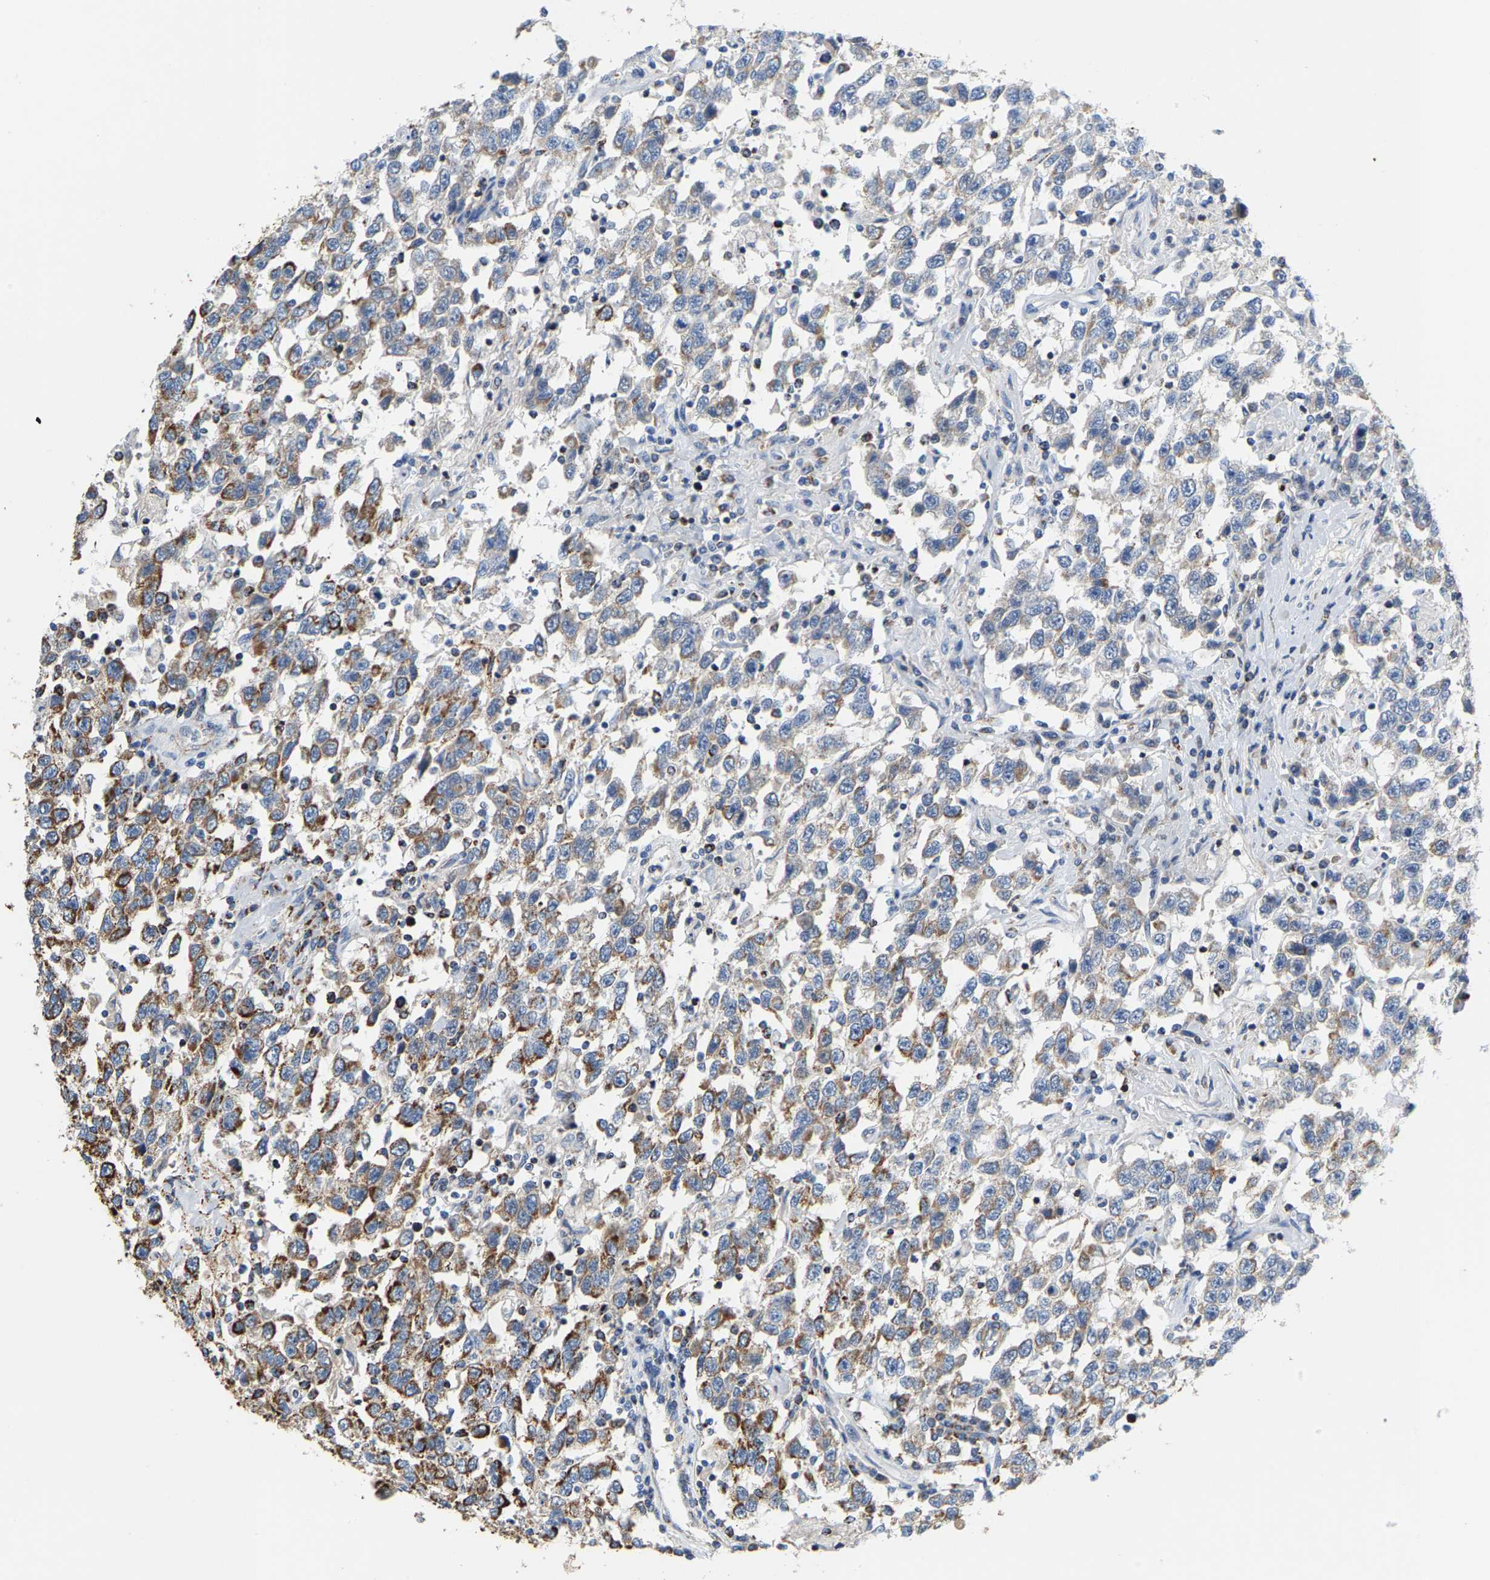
{"staining": {"intensity": "strong", "quantity": "25%-75%", "location": "cytoplasmic/membranous"}, "tissue": "testis cancer", "cell_type": "Tumor cells", "image_type": "cancer", "snomed": [{"axis": "morphology", "description": "Seminoma, NOS"}, {"axis": "topography", "description": "Testis"}], "caption": "Immunohistochemical staining of testis seminoma reveals high levels of strong cytoplasmic/membranous protein expression in about 25%-75% of tumor cells.", "gene": "SHMT2", "patient": {"sex": "male", "age": 41}}